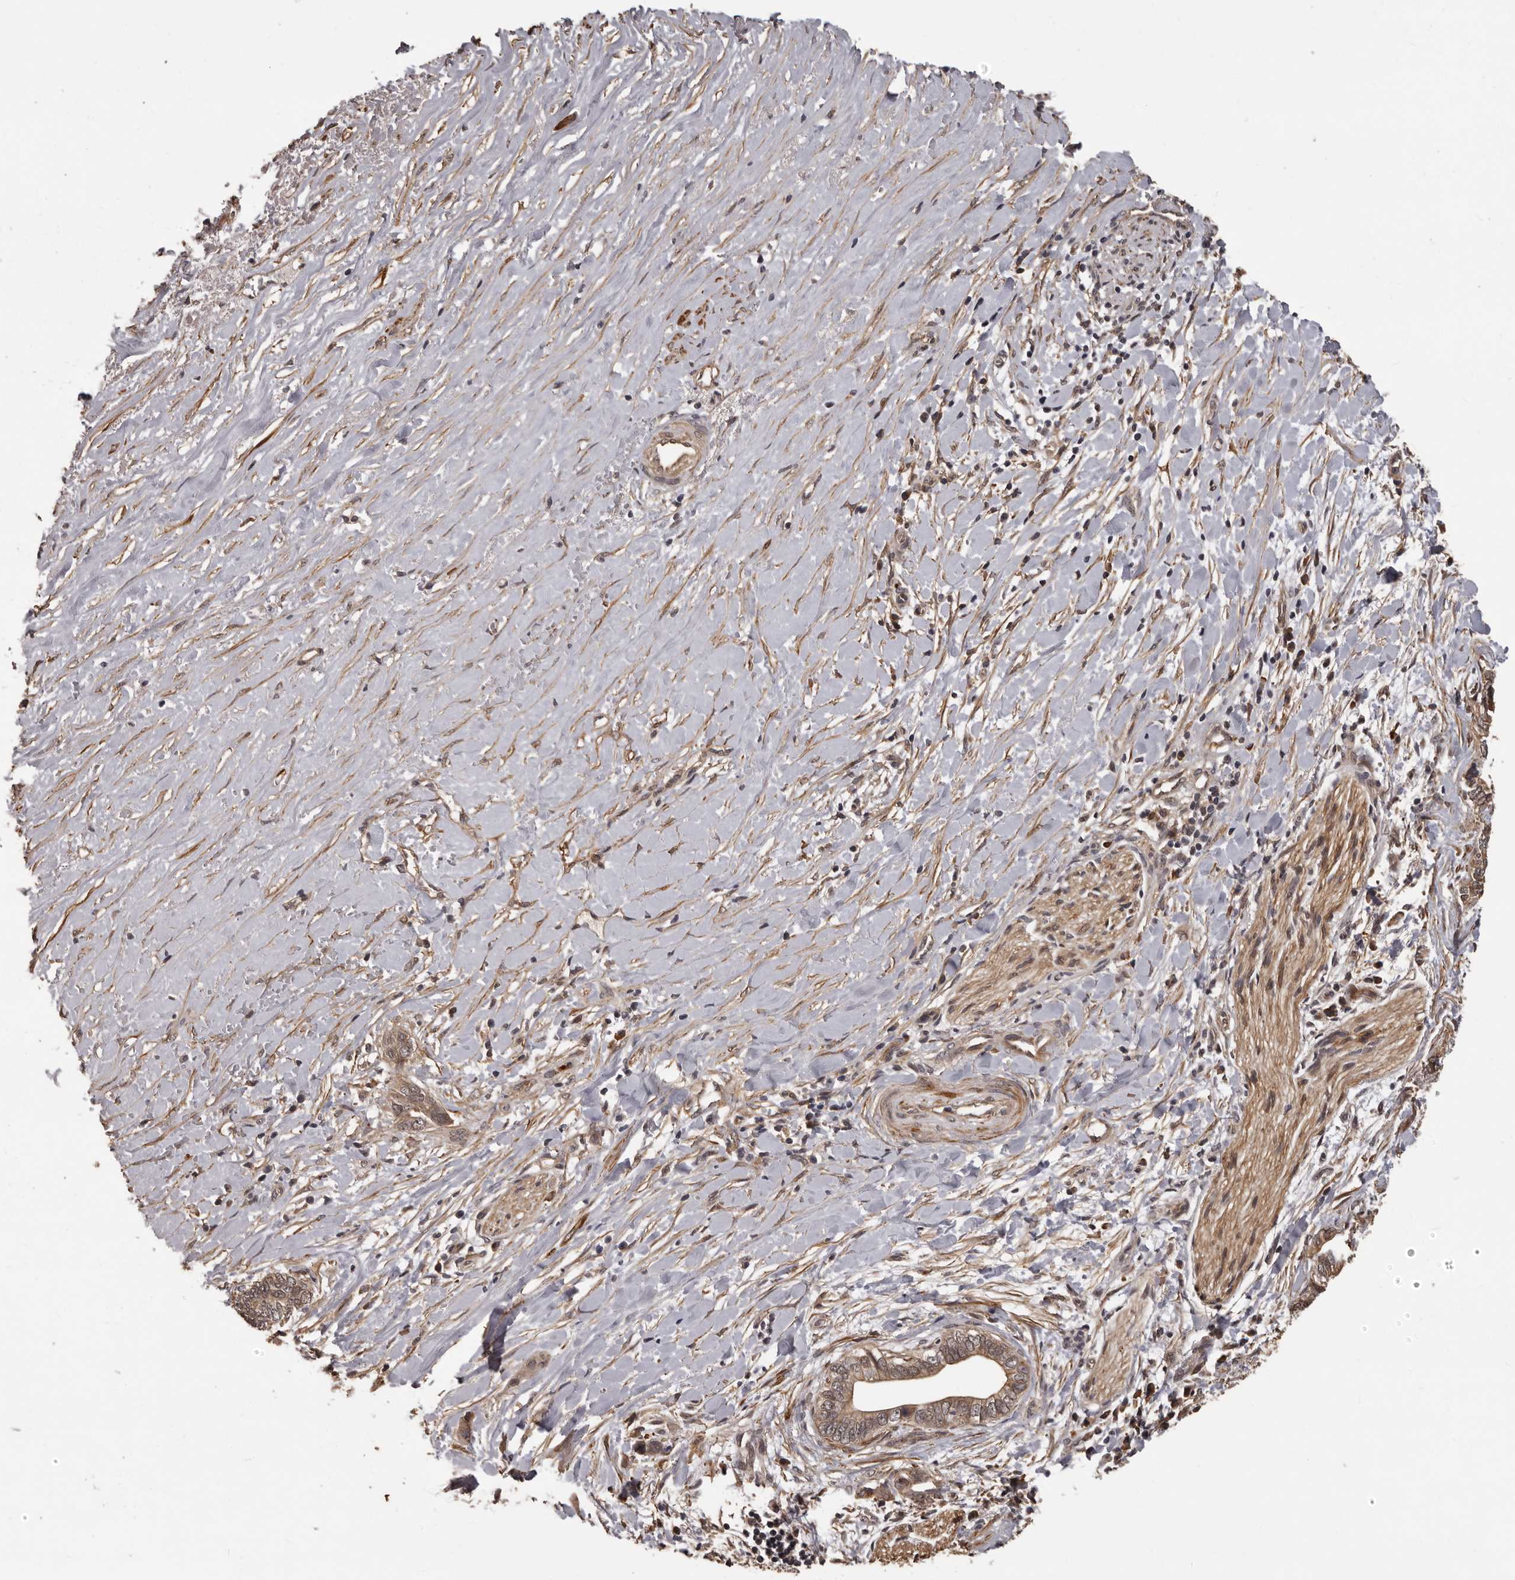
{"staining": {"intensity": "weak", "quantity": ">75%", "location": "cytoplasmic/membranous"}, "tissue": "liver cancer", "cell_type": "Tumor cells", "image_type": "cancer", "snomed": [{"axis": "morphology", "description": "Cholangiocarcinoma"}, {"axis": "topography", "description": "Liver"}], "caption": "The photomicrograph shows staining of cholangiocarcinoma (liver), revealing weak cytoplasmic/membranous protein positivity (brown color) within tumor cells.", "gene": "SLITRK6", "patient": {"sex": "female", "age": 79}}